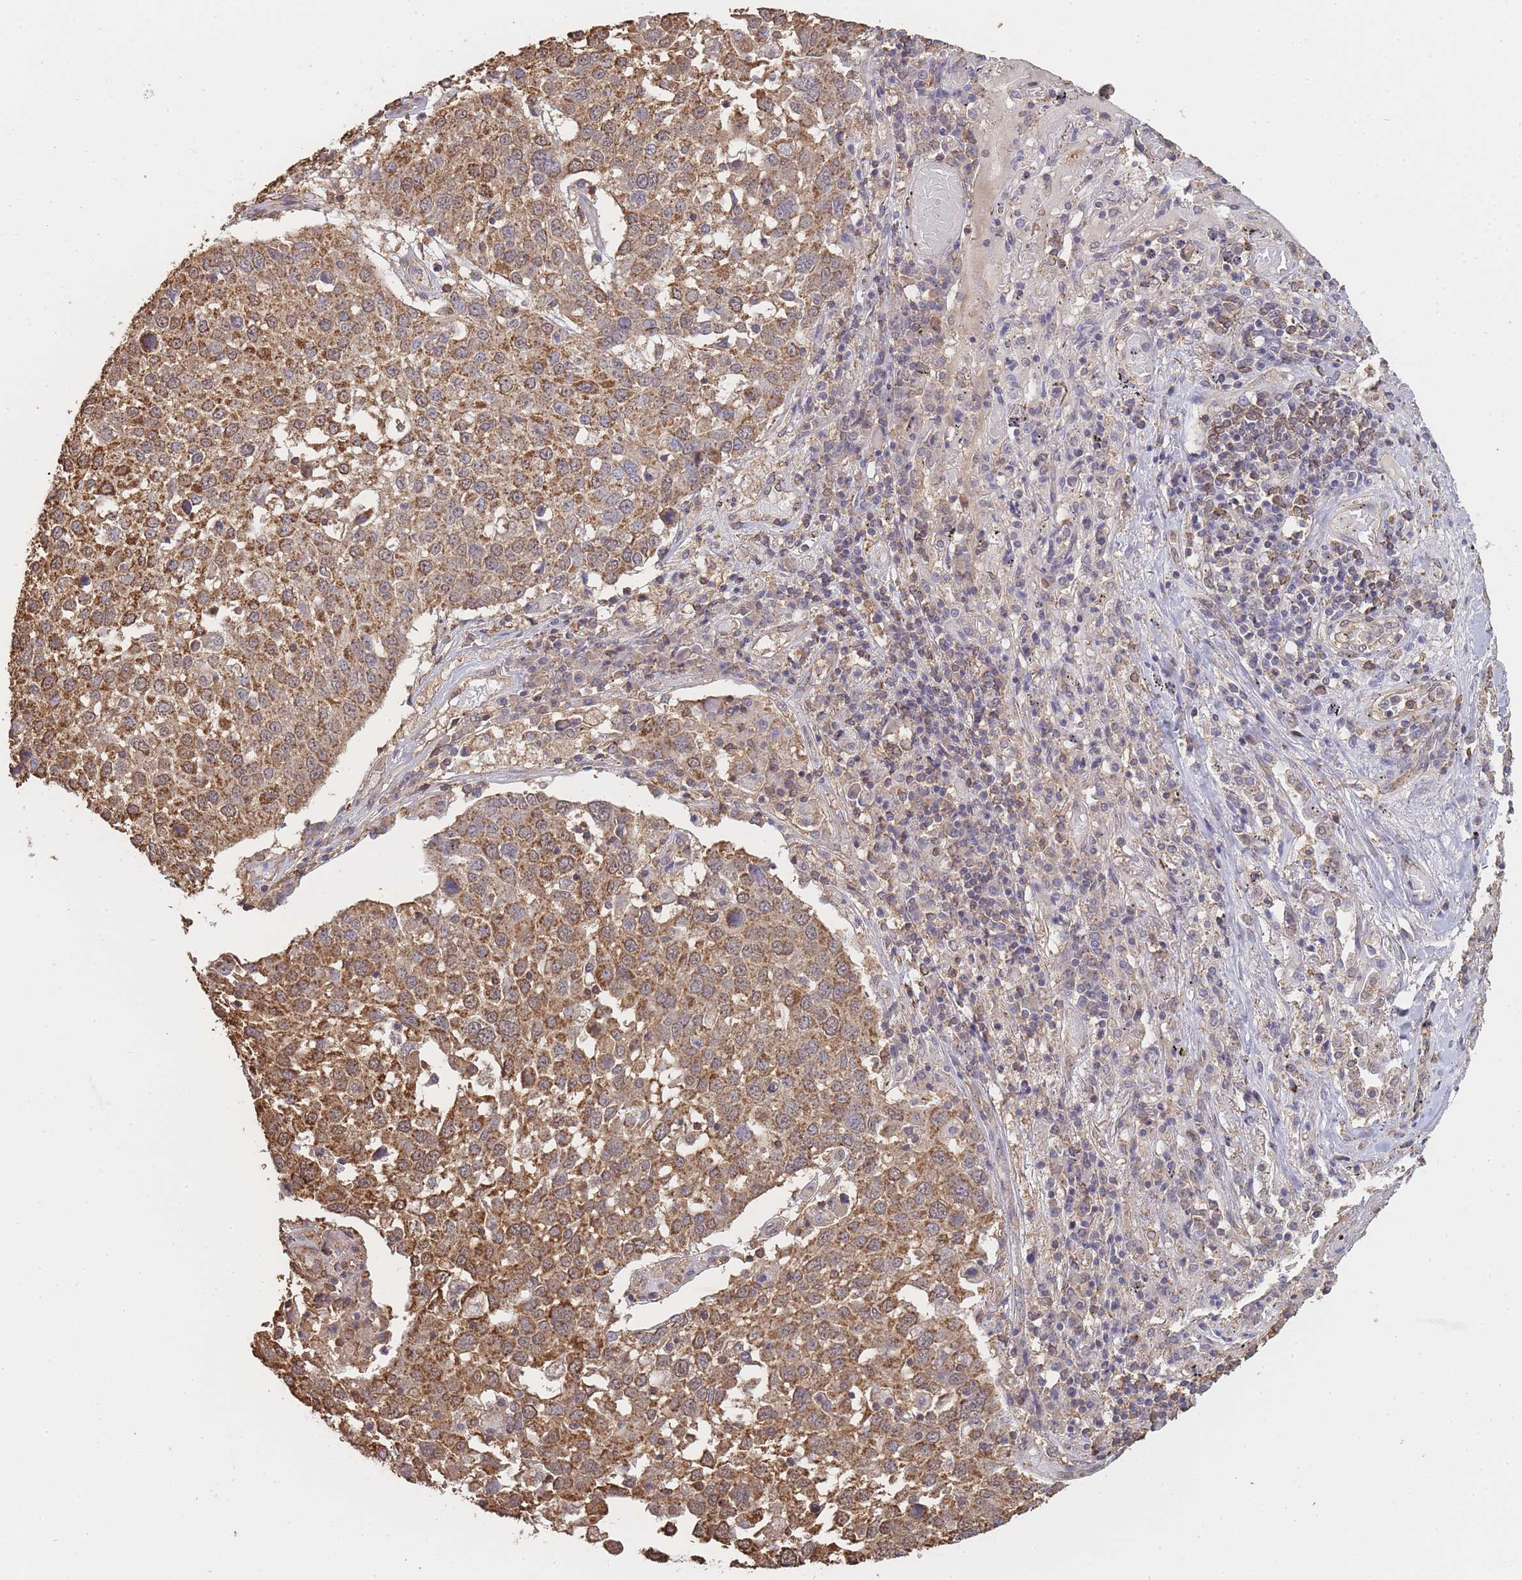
{"staining": {"intensity": "moderate", "quantity": ">75%", "location": "cytoplasmic/membranous"}, "tissue": "lung cancer", "cell_type": "Tumor cells", "image_type": "cancer", "snomed": [{"axis": "morphology", "description": "Squamous cell carcinoma, NOS"}, {"axis": "topography", "description": "Lung"}], "caption": "IHC of squamous cell carcinoma (lung) reveals medium levels of moderate cytoplasmic/membranous positivity in about >75% of tumor cells.", "gene": "METRN", "patient": {"sex": "male", "age": 65}}